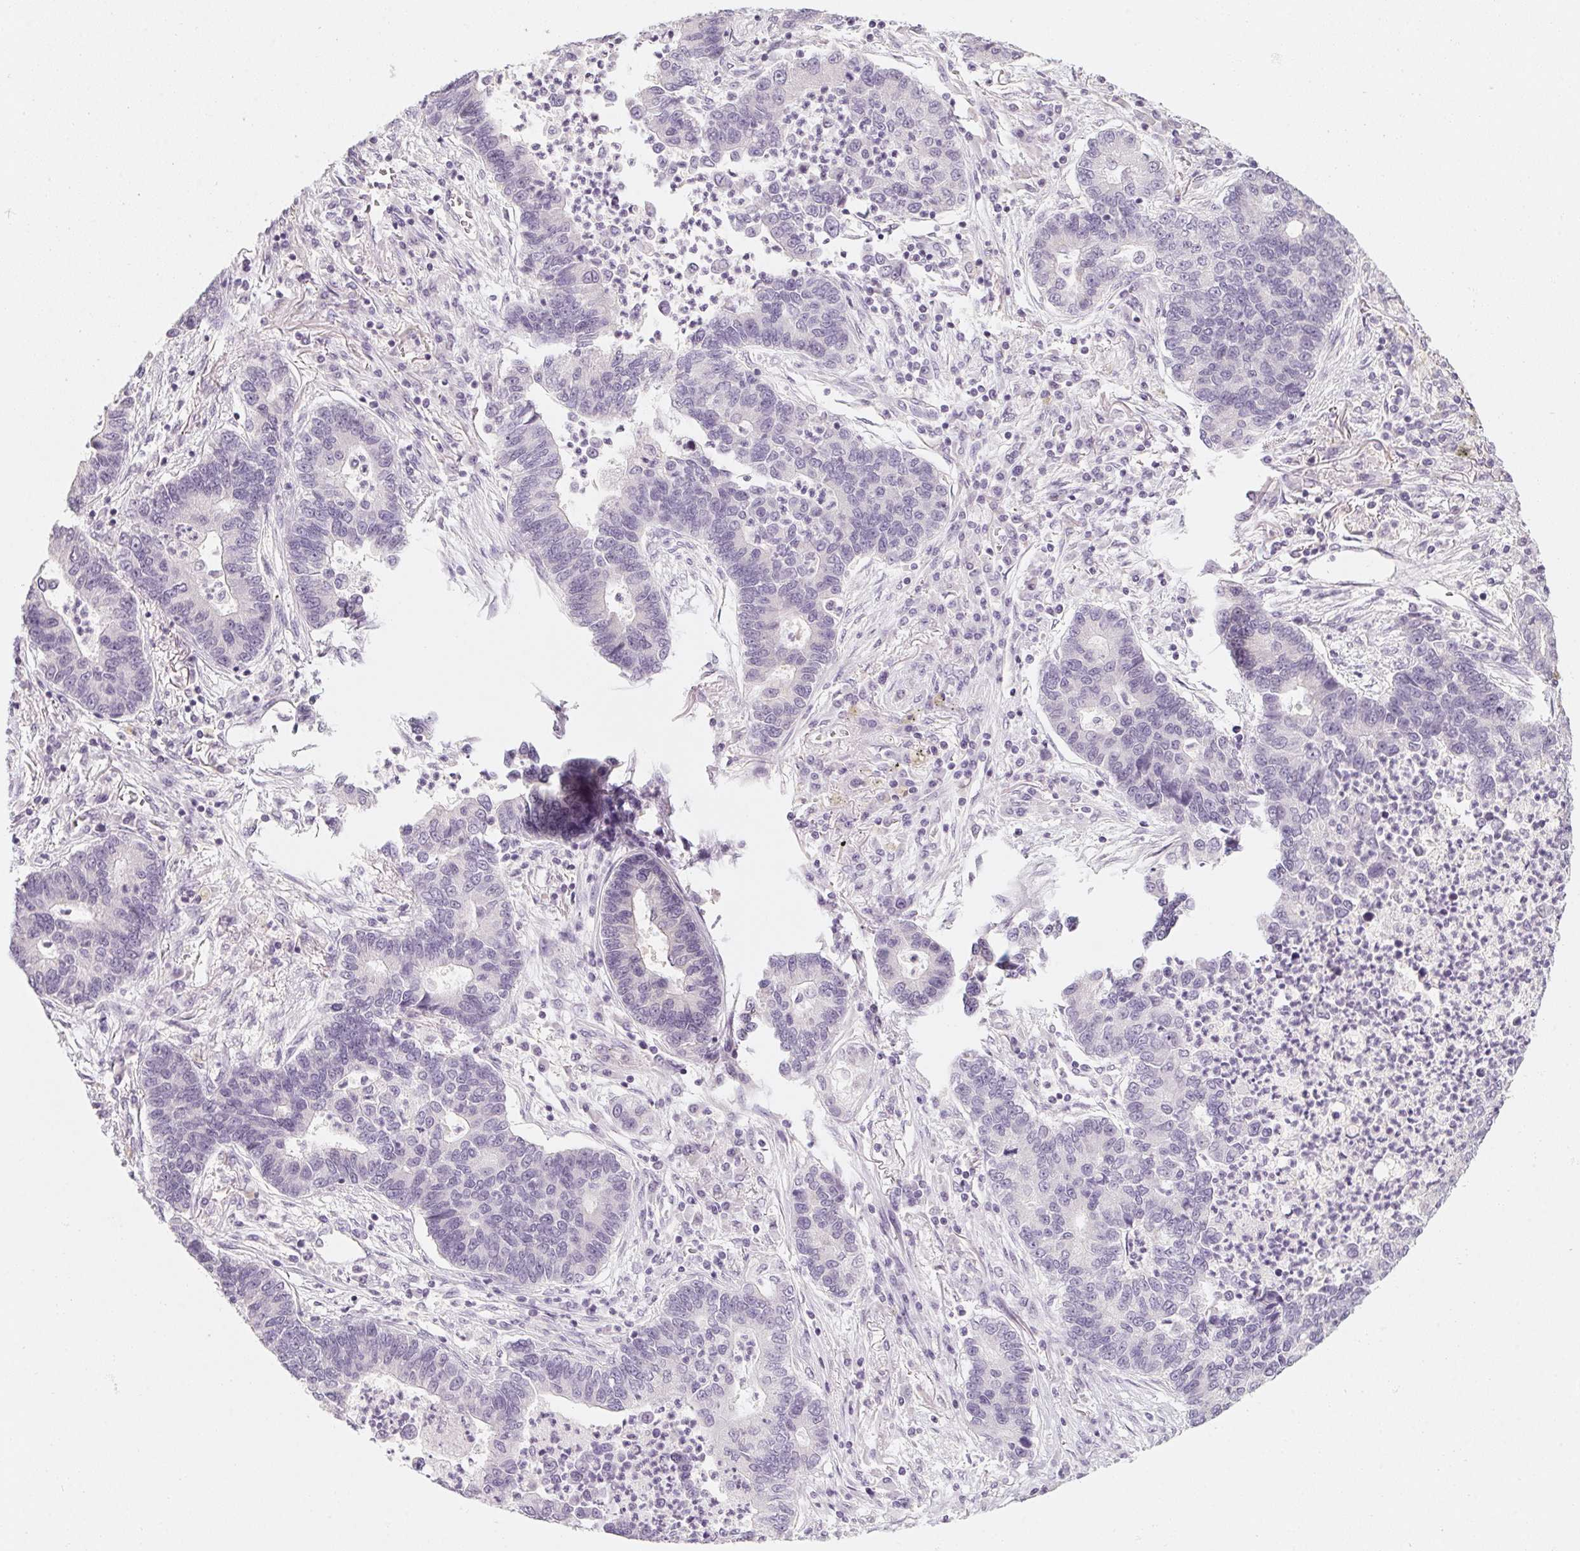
{"staining": {"intensity": "negative", "quantity": "none", "location": "none"}, "tissue": "lung cancer", "cell_type": "Tumor cells", "image_type": "cancer", "snomed": [{"axis": "morphology", "description": "Adenocarcinoma, NOS"}, {"axis": "topography", "description": "Lung"}], "caption": "Tumor cells show no significant staining in lung cancer.", "gene": "CAPZA3", "patient": {"sex": "female", "age": 57}}